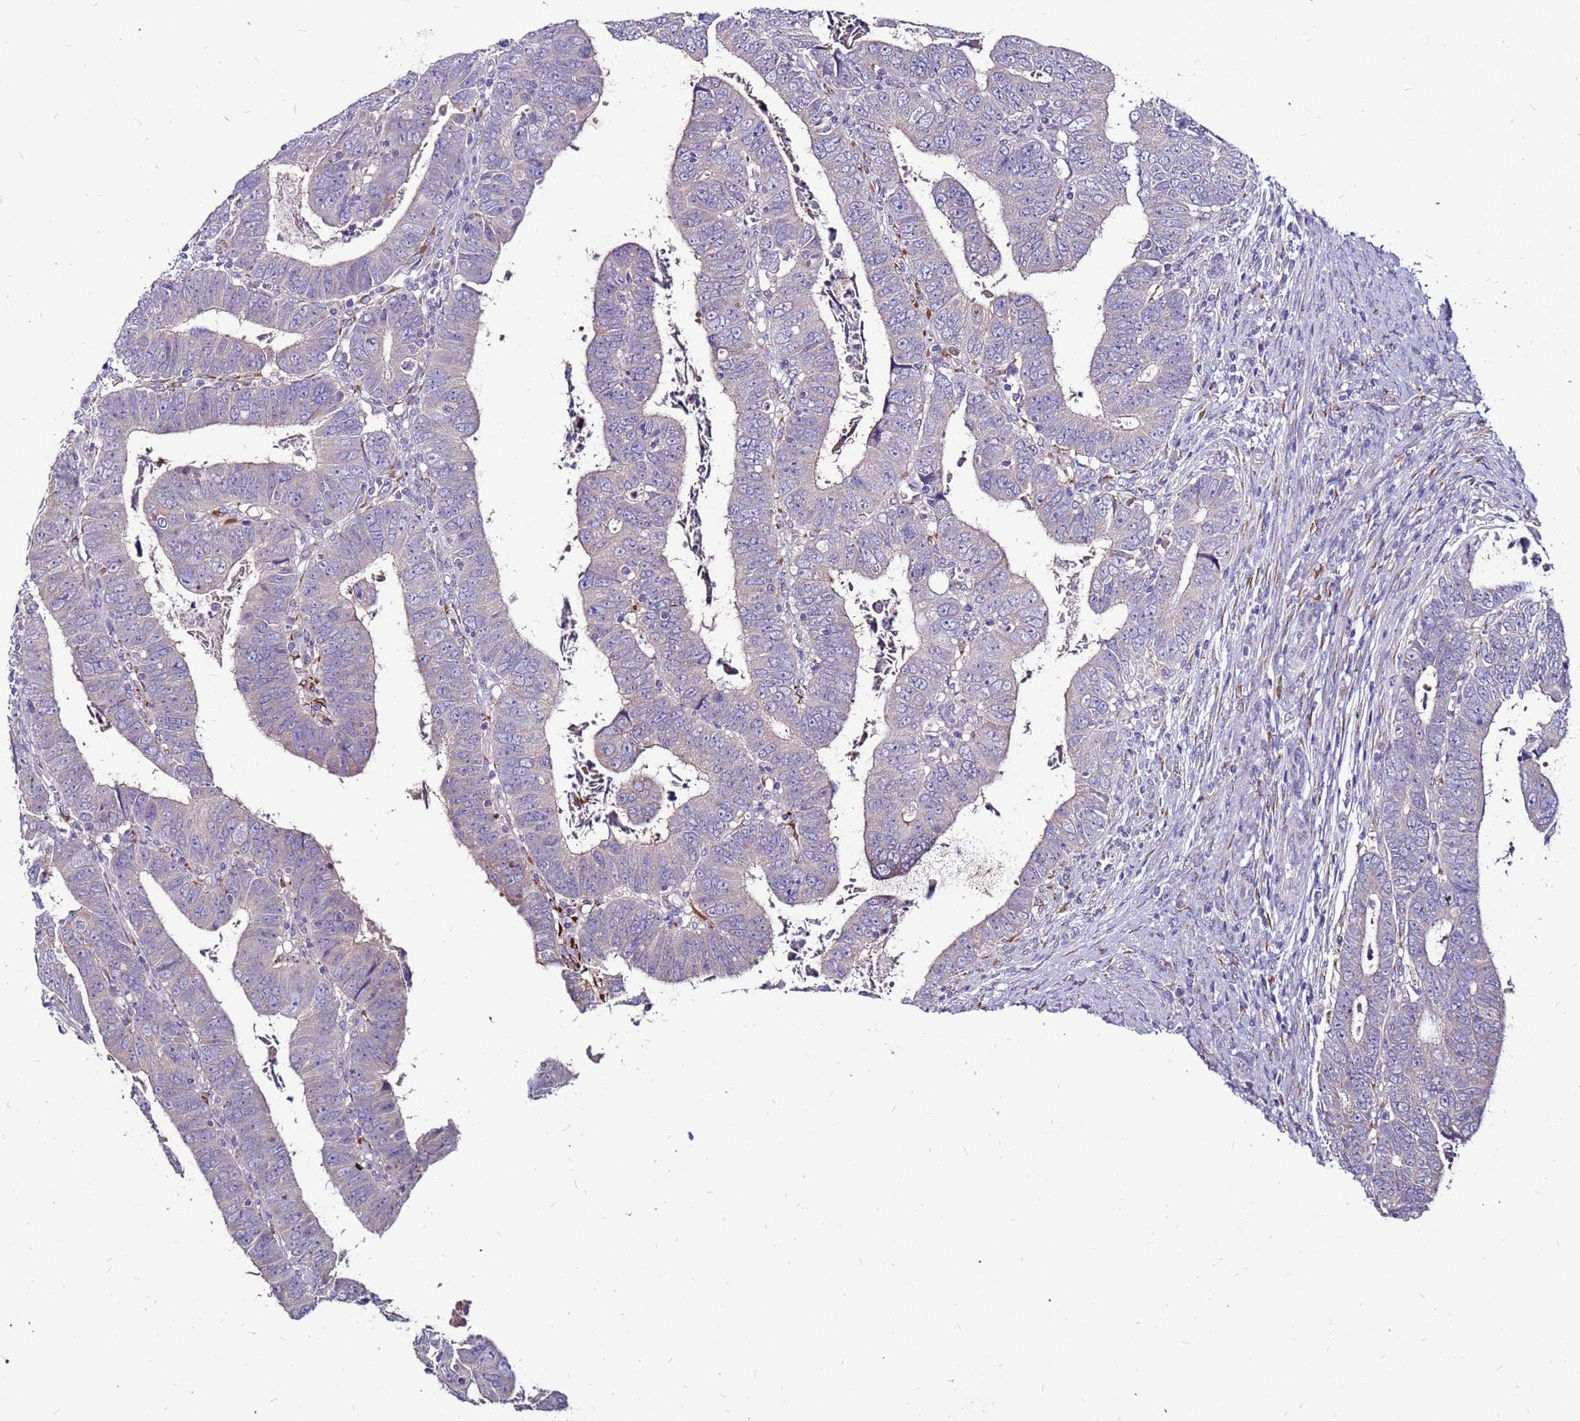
{"staining": {"intensity": "negative", "quantity": "none", "location": "none"}, "tissue": "colorectal cancer", "cell_type": "Tumor cells", "image_type": "cancer", "snomed": [{"axis": "morphology", "description": "Normal tissue, NOS"}, {"axis": "morphology", "description": "Adenocarcinoma, NOS"}, {"axis": "topography", "description": "Rectum"}], "caption": "Immunohistochemical staining of colorectal cancer (adenocarcinoma) demonstrates no significant positivity in tumor cells. (DAB immunohistochemistry (IHC) visualized using brightfield microscopy, high magnification).", "gene": "SLC44A3", "patient": {"sex": "female", "age": 65}}